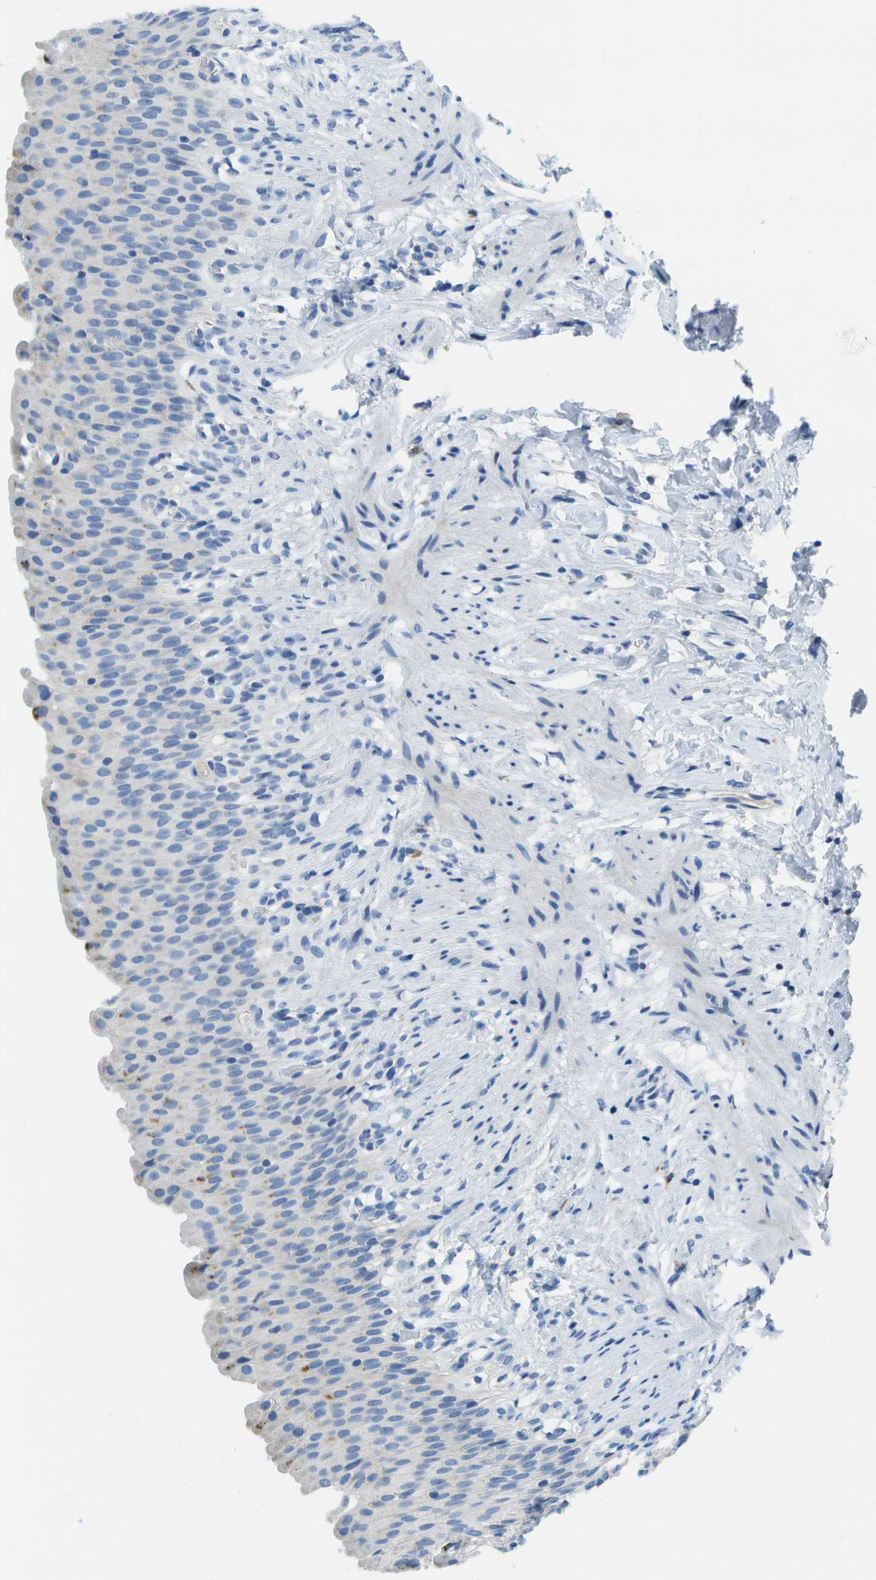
{"staining": {"intensity": "negative", "quantity": "none", "location": "none"}, "tissue": "urinary bladder", "cell_type": "Urothelial cells", "image_type": "normal", "snomed": [{"axis": "morphology", "description": "Normal tissue, NOS"}, {"axis": "topography", "description": "Urinary bladder"}], "caption": "The micrograph demonstrates no staining of urothelial cells in unremarkable urinary bladder.", "gene": "MS4A1", "patient": {"sex": "female", "age": 79}}